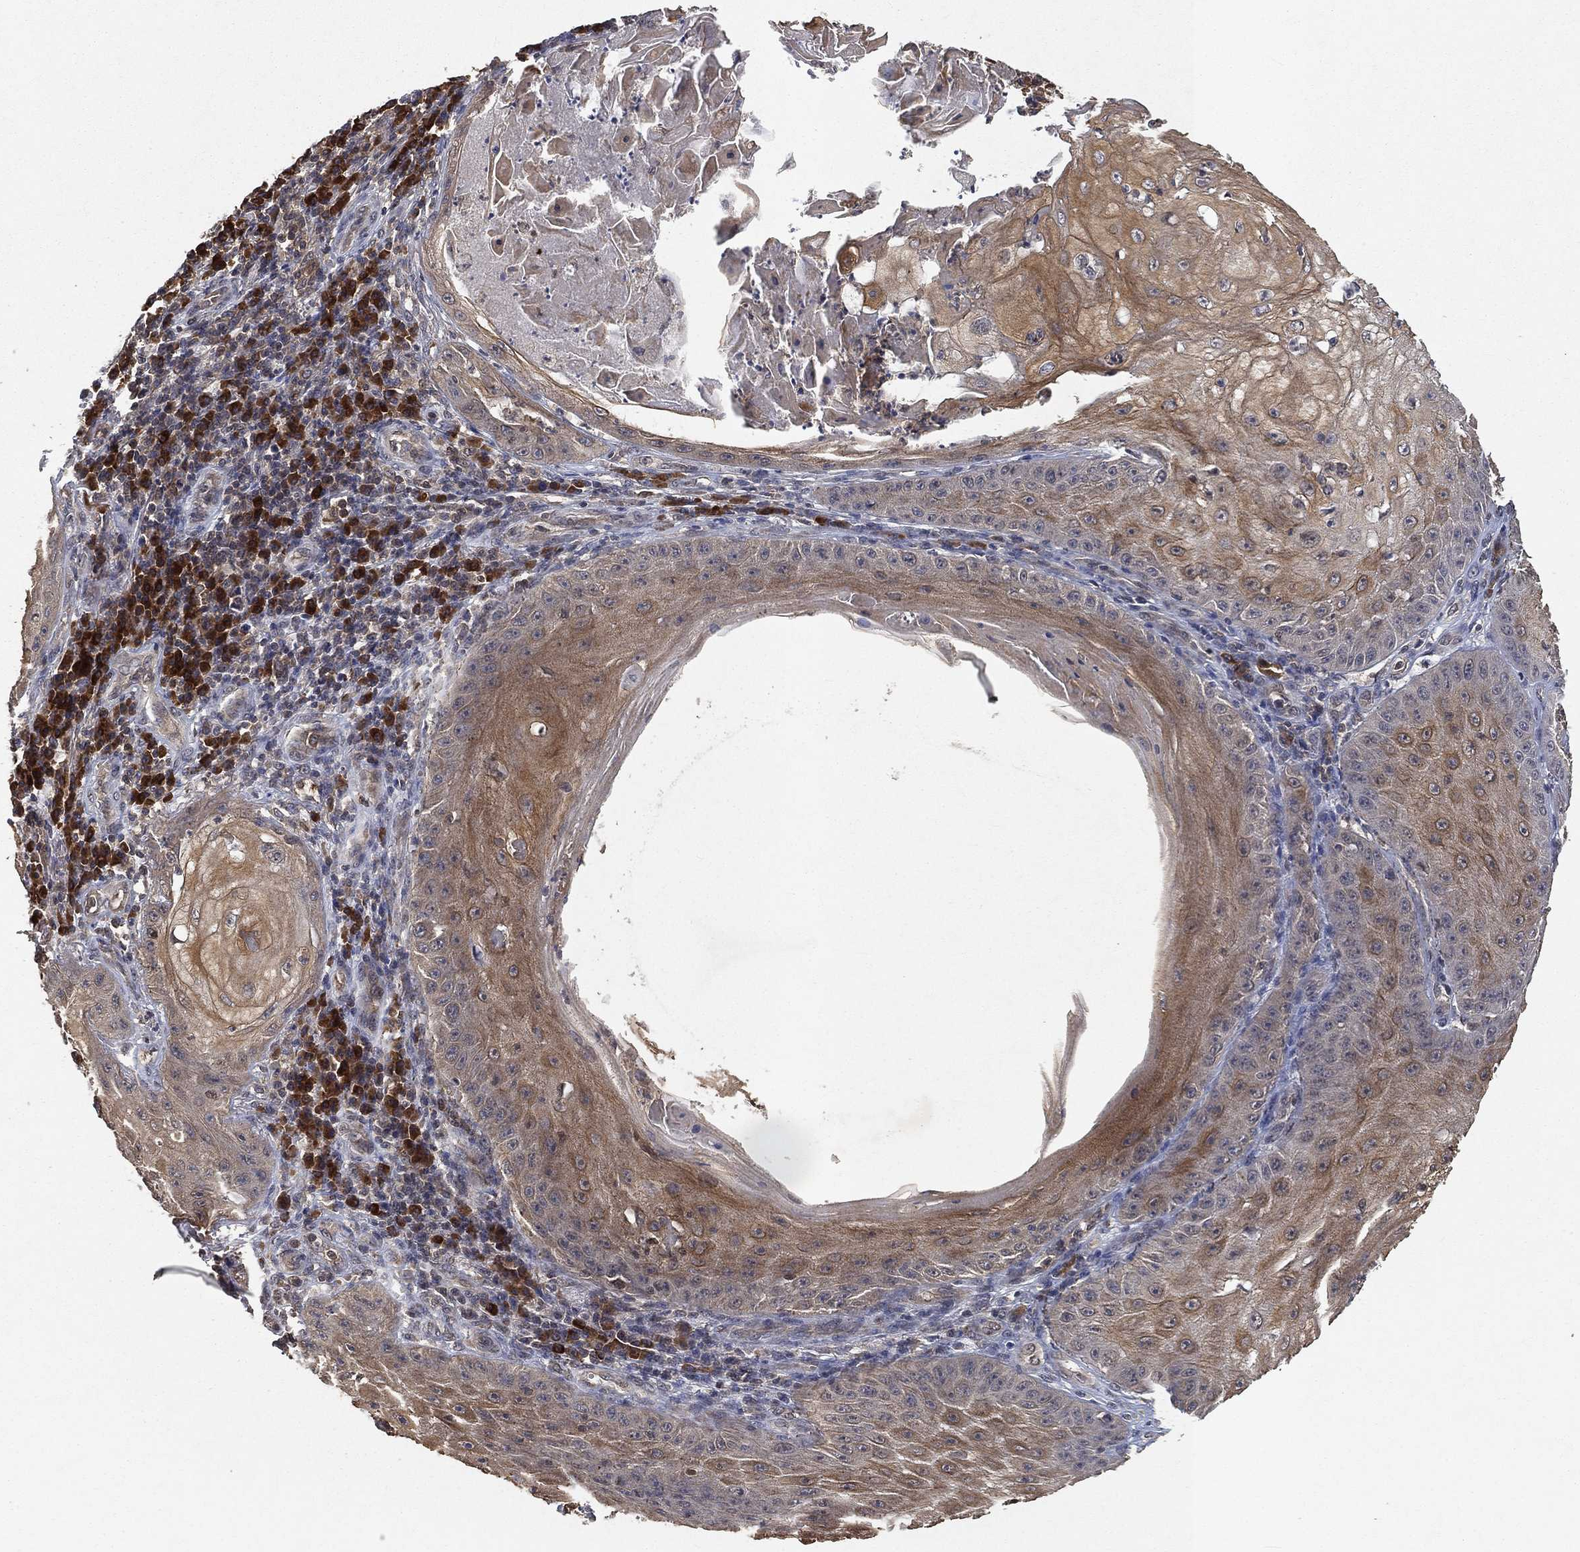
{"staining": {"intensity": "moderate", "quantity": ">75%", "location": "cytoplasmic/membranous"}, "tissue": "skin cancer", "cell_type": "Tumor cells", "image_type": "cancer", "snomed": [{"axis": "morphology", "description": "Squamous cell carcinoma, NOS"}, {"axis": "topography", "description": "Skin"}], "caption": "The immunohistochemical stain highlights moderate cytoplasmic/membranous expression in tumor cells of skin cancer tissue.", "gene": "UBA5", "patient": {"sex": "male", "age": 70}}